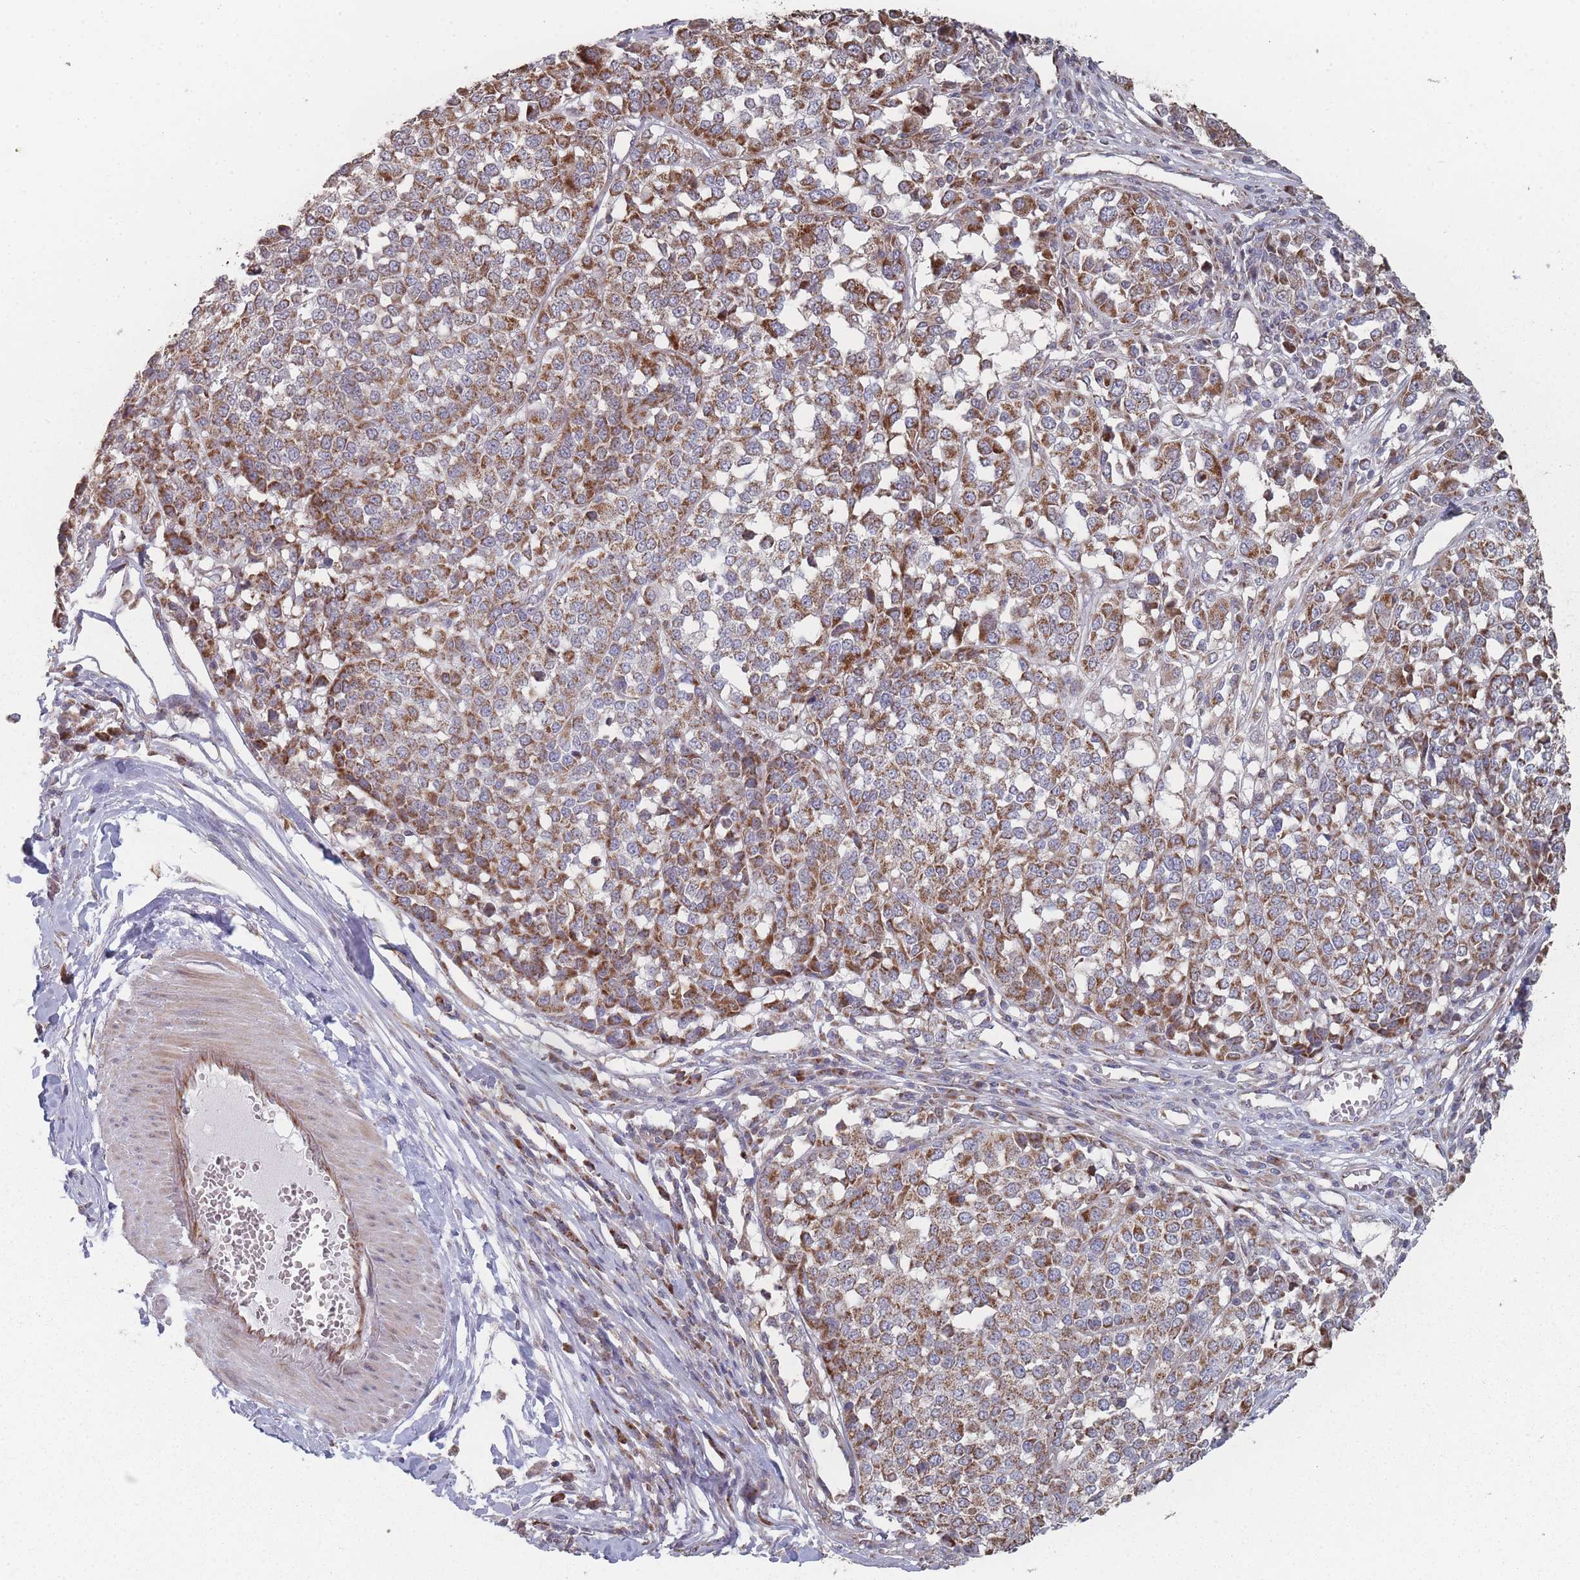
{"staining": {"intensity": "moderate", "quantity": ">75%", "location": "cytoplasmic/membranous"}, "tissue": "melanoma", "cell_type": "Tumor cells", "image_type": "cancer", "snomed": [{"axis": "morphology", "description": "Malignant melanoma, Metastatic site"}, {"axis": "topography", "description": "Lymph node"}], "caption": "Protein expression analysis of human malignant melanoma (metastatic site) reveals moderate cytoplasmic/membranous positivity in approximately >75% of tumor cells.", "gene": "PSMB3", "patient": {"sex": "male", "age": 44}}